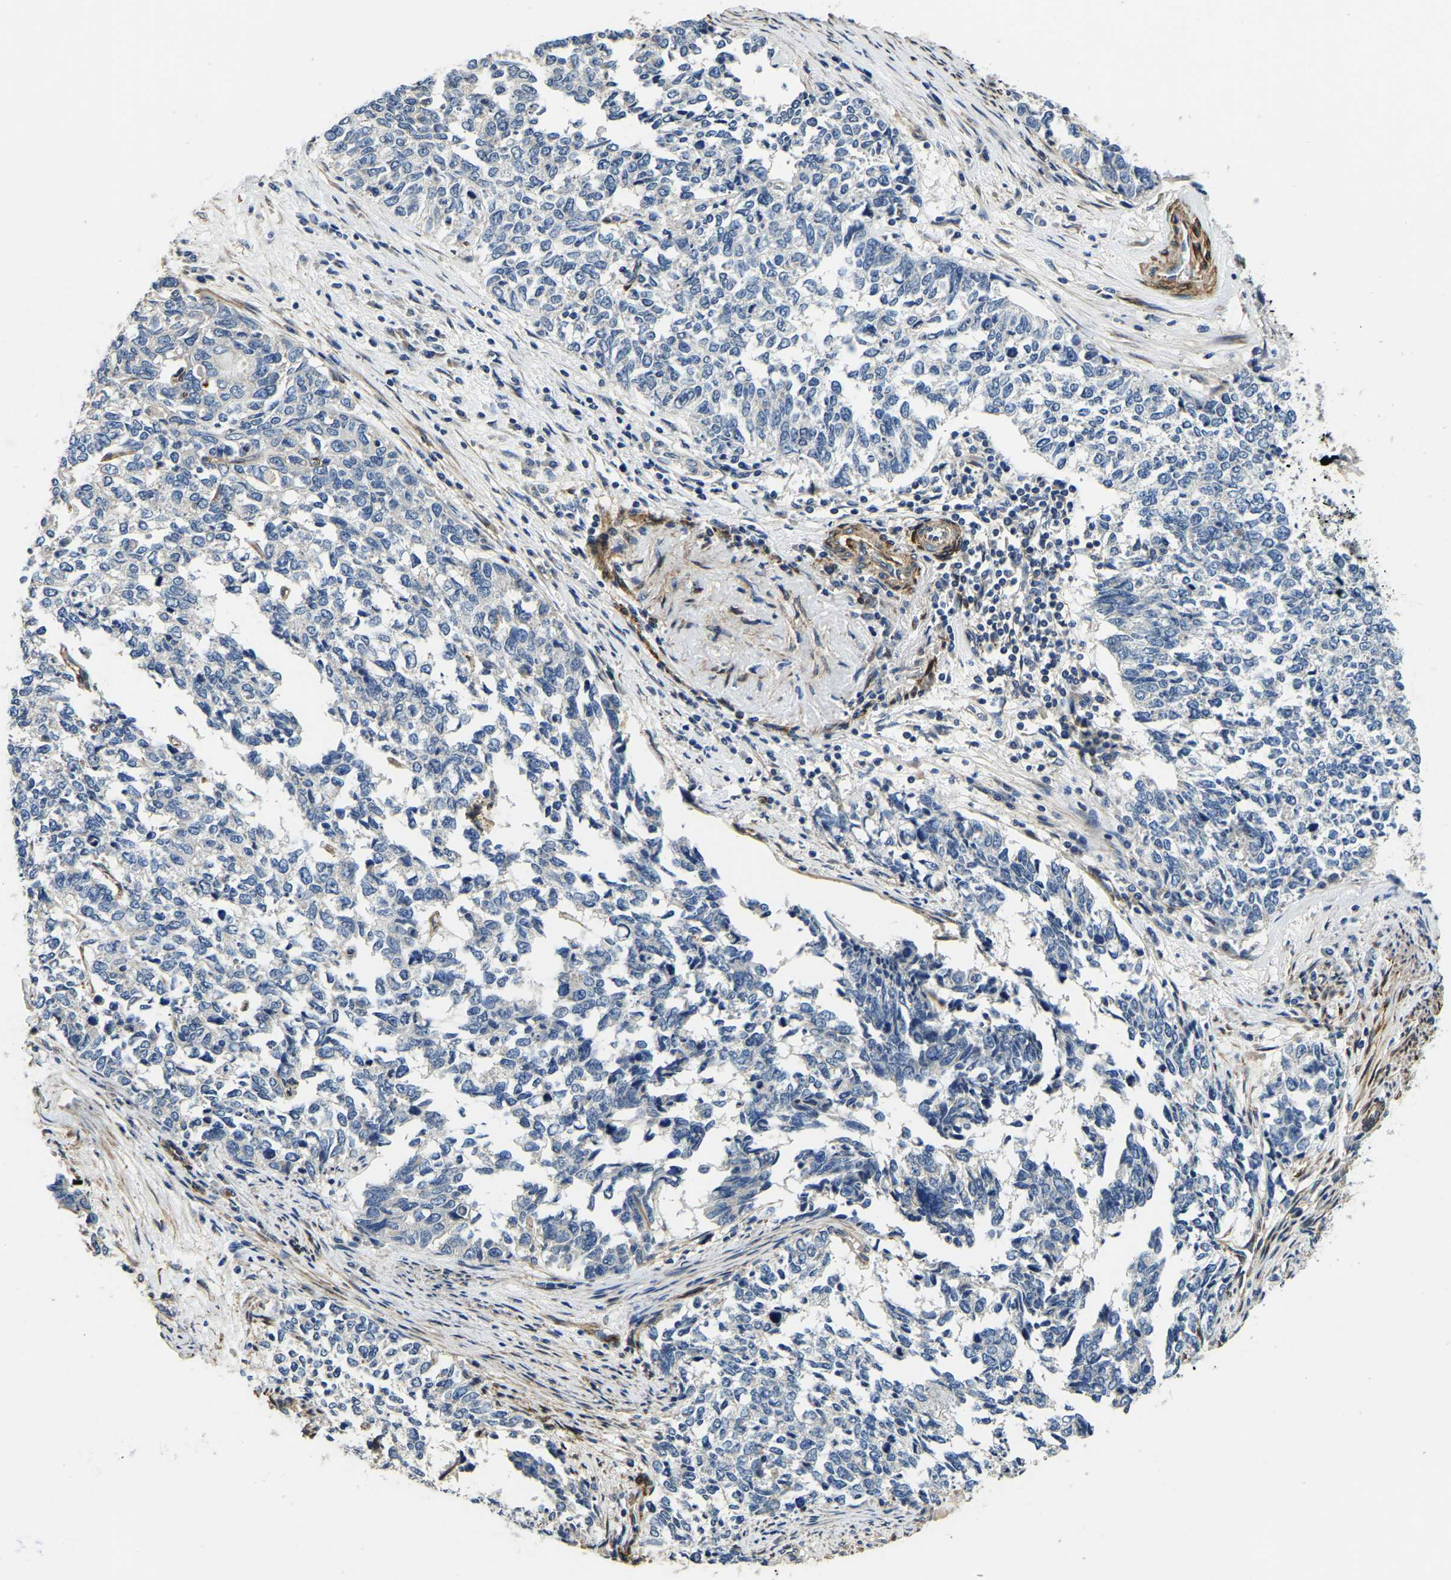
{"staining": {"intensity": "negative", "quantity": "none", "location": "none"}, "tissue": "cervical cancer", "cell_type": "Tumor cells", "image_type": "cancer", "snomed": [{"axis": "morphology", "description": "Squamous cell carcinoma, NOS"}, {"axis": "topography", "description": "Cervix"}], "caption": "Protein analysis of squamous cell carcinoma (cervical) shows no significant staining in tumor cells.", "gene": "RNF39", "patient": {"sex": "female", "age": 63}}